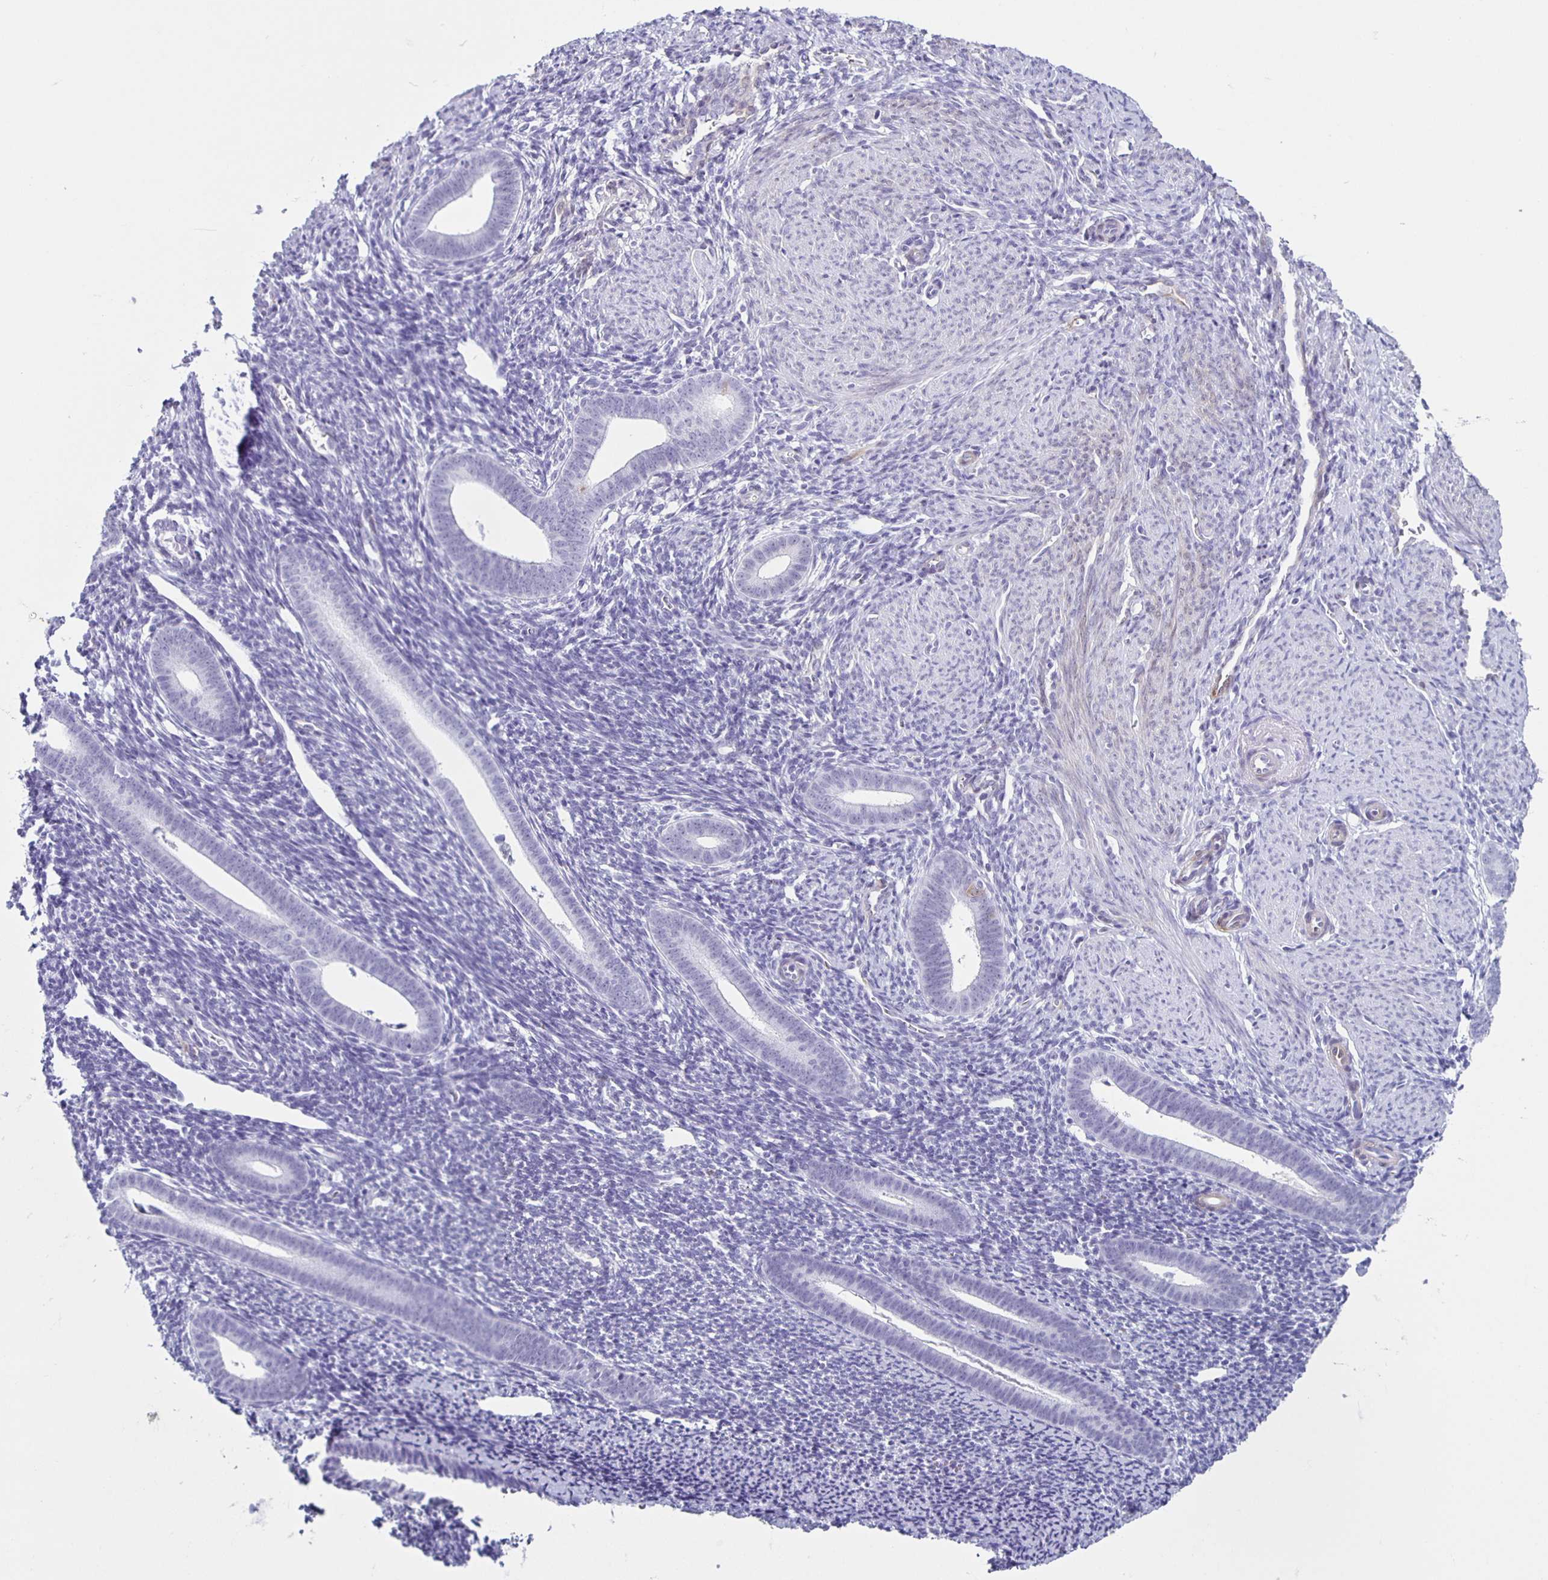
{"staining": {"intensity": "negative", "quantity": "none", "location": "none"}, "tissue": "endometrium", "cell_type": "Cells in endometrial stroma", "image_type": "normal", "snomed": [{"axis": "morphology", "description": "Normal tissue, NOS"}, {"axis": "topography", "description": "Endometrium"}], "caption": "IHC histopathology image of normal human endometrium stained for a protein (brown), which exhibits no staining in cells in endometrial stroma. (Stains: DAB (3,3'-diaminobenzidine) immunohistochemistry with hematoxylin counter stain, Microscopy: brightfield microscopy at high magnification).", "gene": "TPPP", "patient": {"sex": "female", "age": 39}}